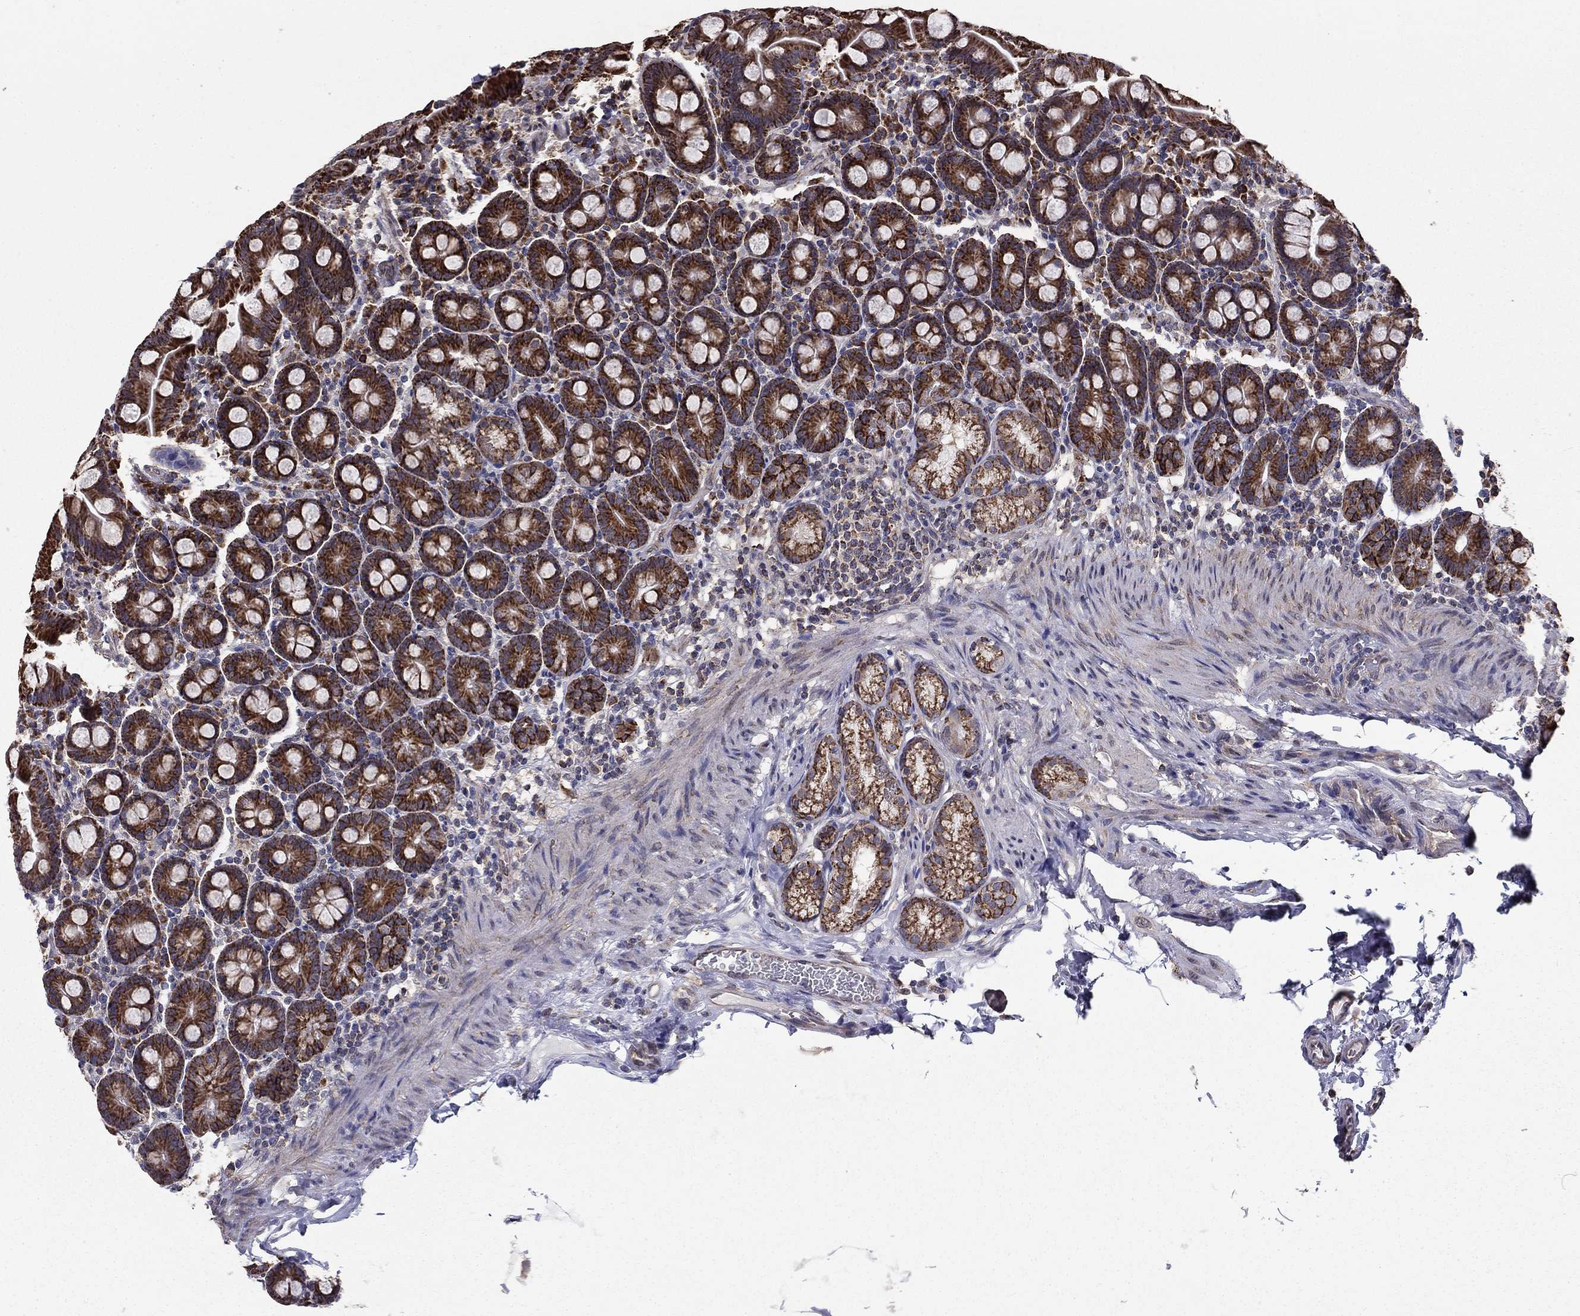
{"staining": {"intensity": "strong", "quantity": ">75%", "location": "cytoplasmic/membranous"}, "tissue": "small intestine", "cell_type": "Glandular cells", "image_type": "normal", "snomed": [{"axis": "morphology", "description": "Normal tissue, NOS"}, {"axis": "topography", "description": "Small intestine"}], "caption": "Immunohistochemistry of unremarkable human small intestine reveals high levels of strong cytoplasmic/membranous expression in approximately >75% of glandular cells. Nuclei are stained in blue.", "gene": "NKIRAS1", "patient": {"sex": "female", "age": 44}}